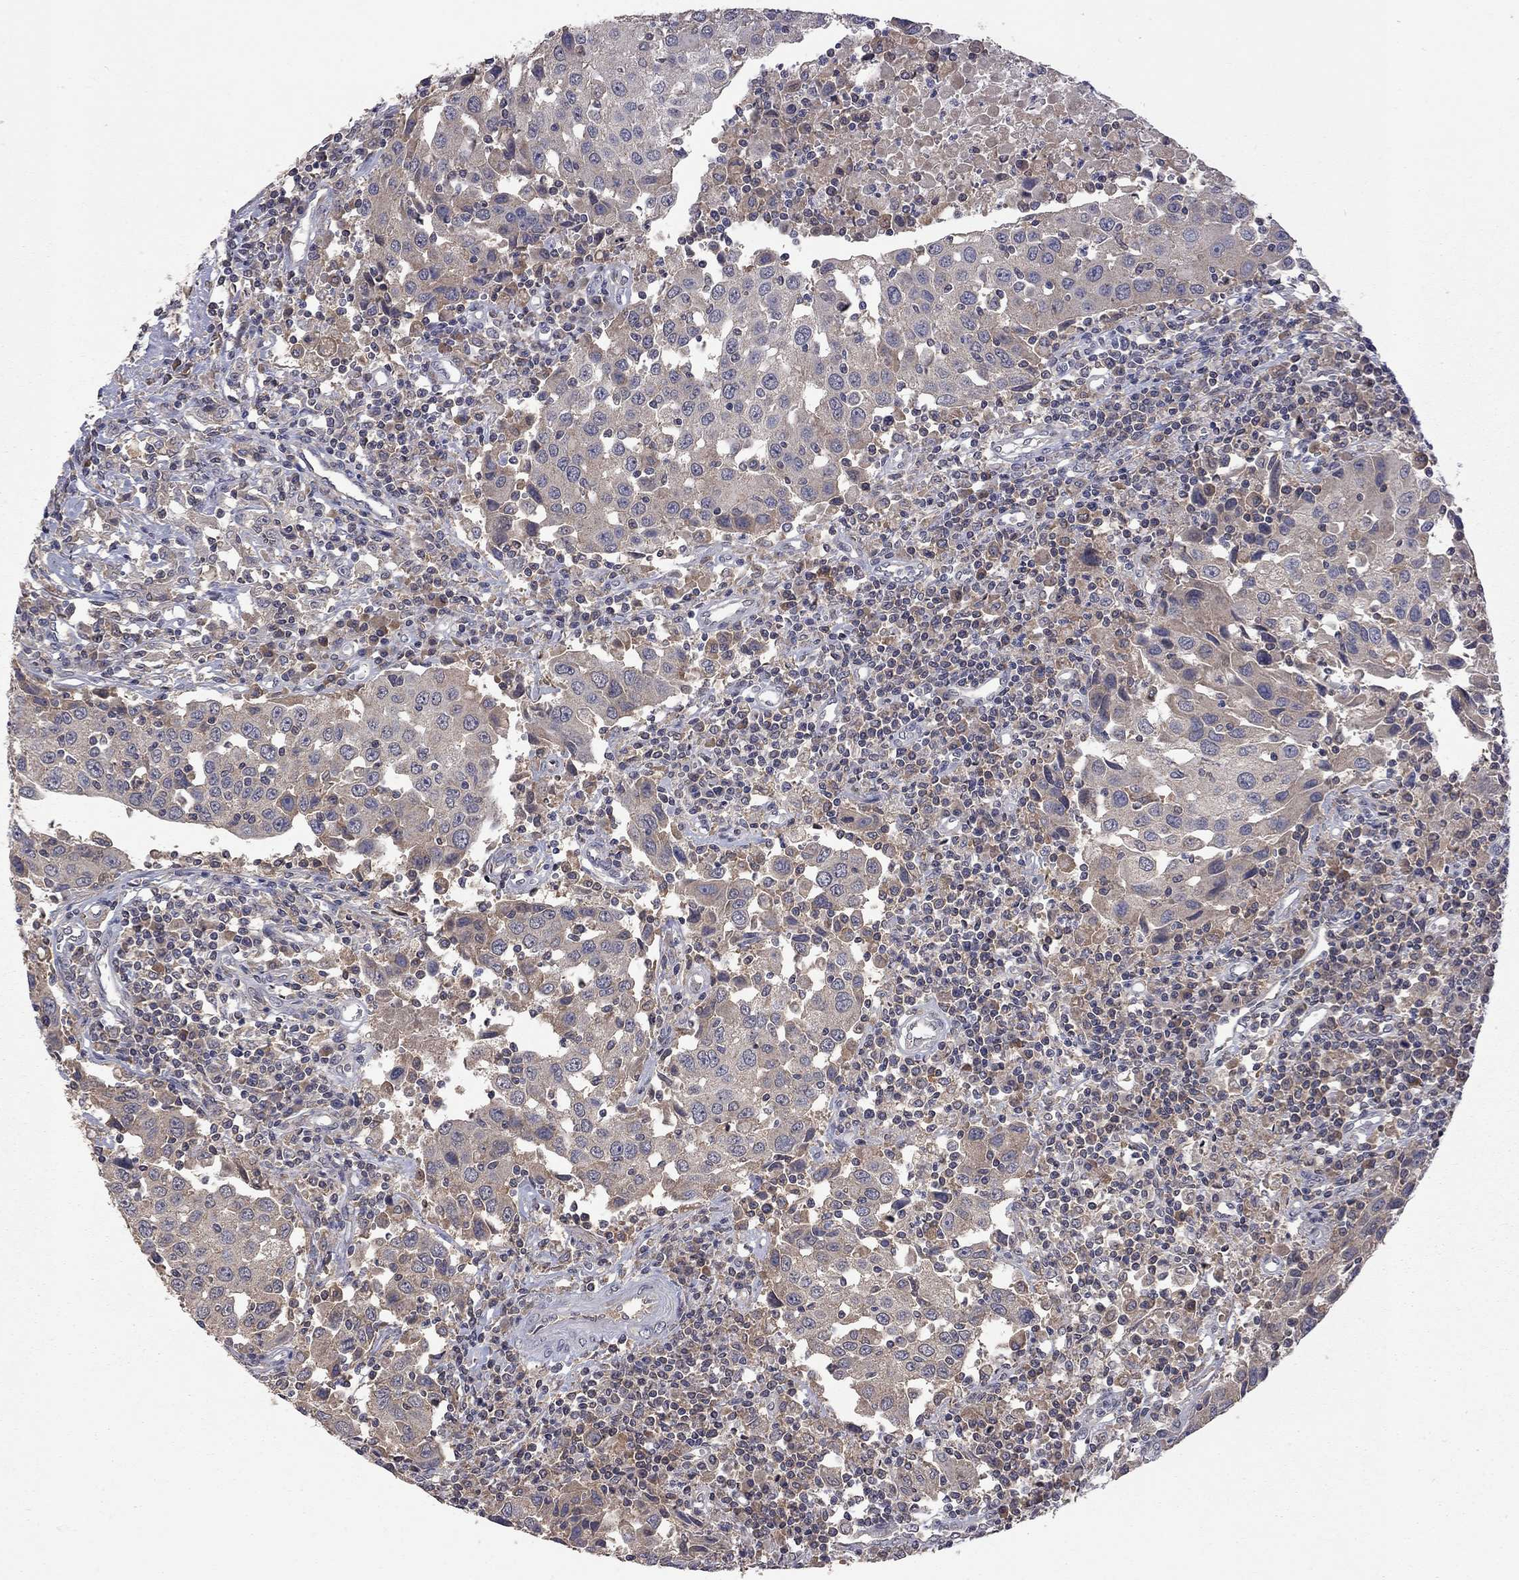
{"staining": {"intensity": "weak", "quantity": "25%-75%", "location": "cytoplasmic/membranous"}, "tissue": "urothelial cancer", "cell_type": "Tumor cells", "image_type": "cancer", "snomed": [{"axis": "morphology", "description": "Urothelial carcinoma, High grade"}, {"axis": "topography", "description": "Urinary bladder"}], "caption": "Weak cytoplasmic/membranous staining is identified in approximately 25%-75% of tumor cells in urothelial carcinoma (high-grade). (DAB (3,3'-diaminobenzidine) IHC, brown staining for protein, blue staining for nuclei).", "gene": "HTR6", "patient": {"sex": "female", "age": 85}}